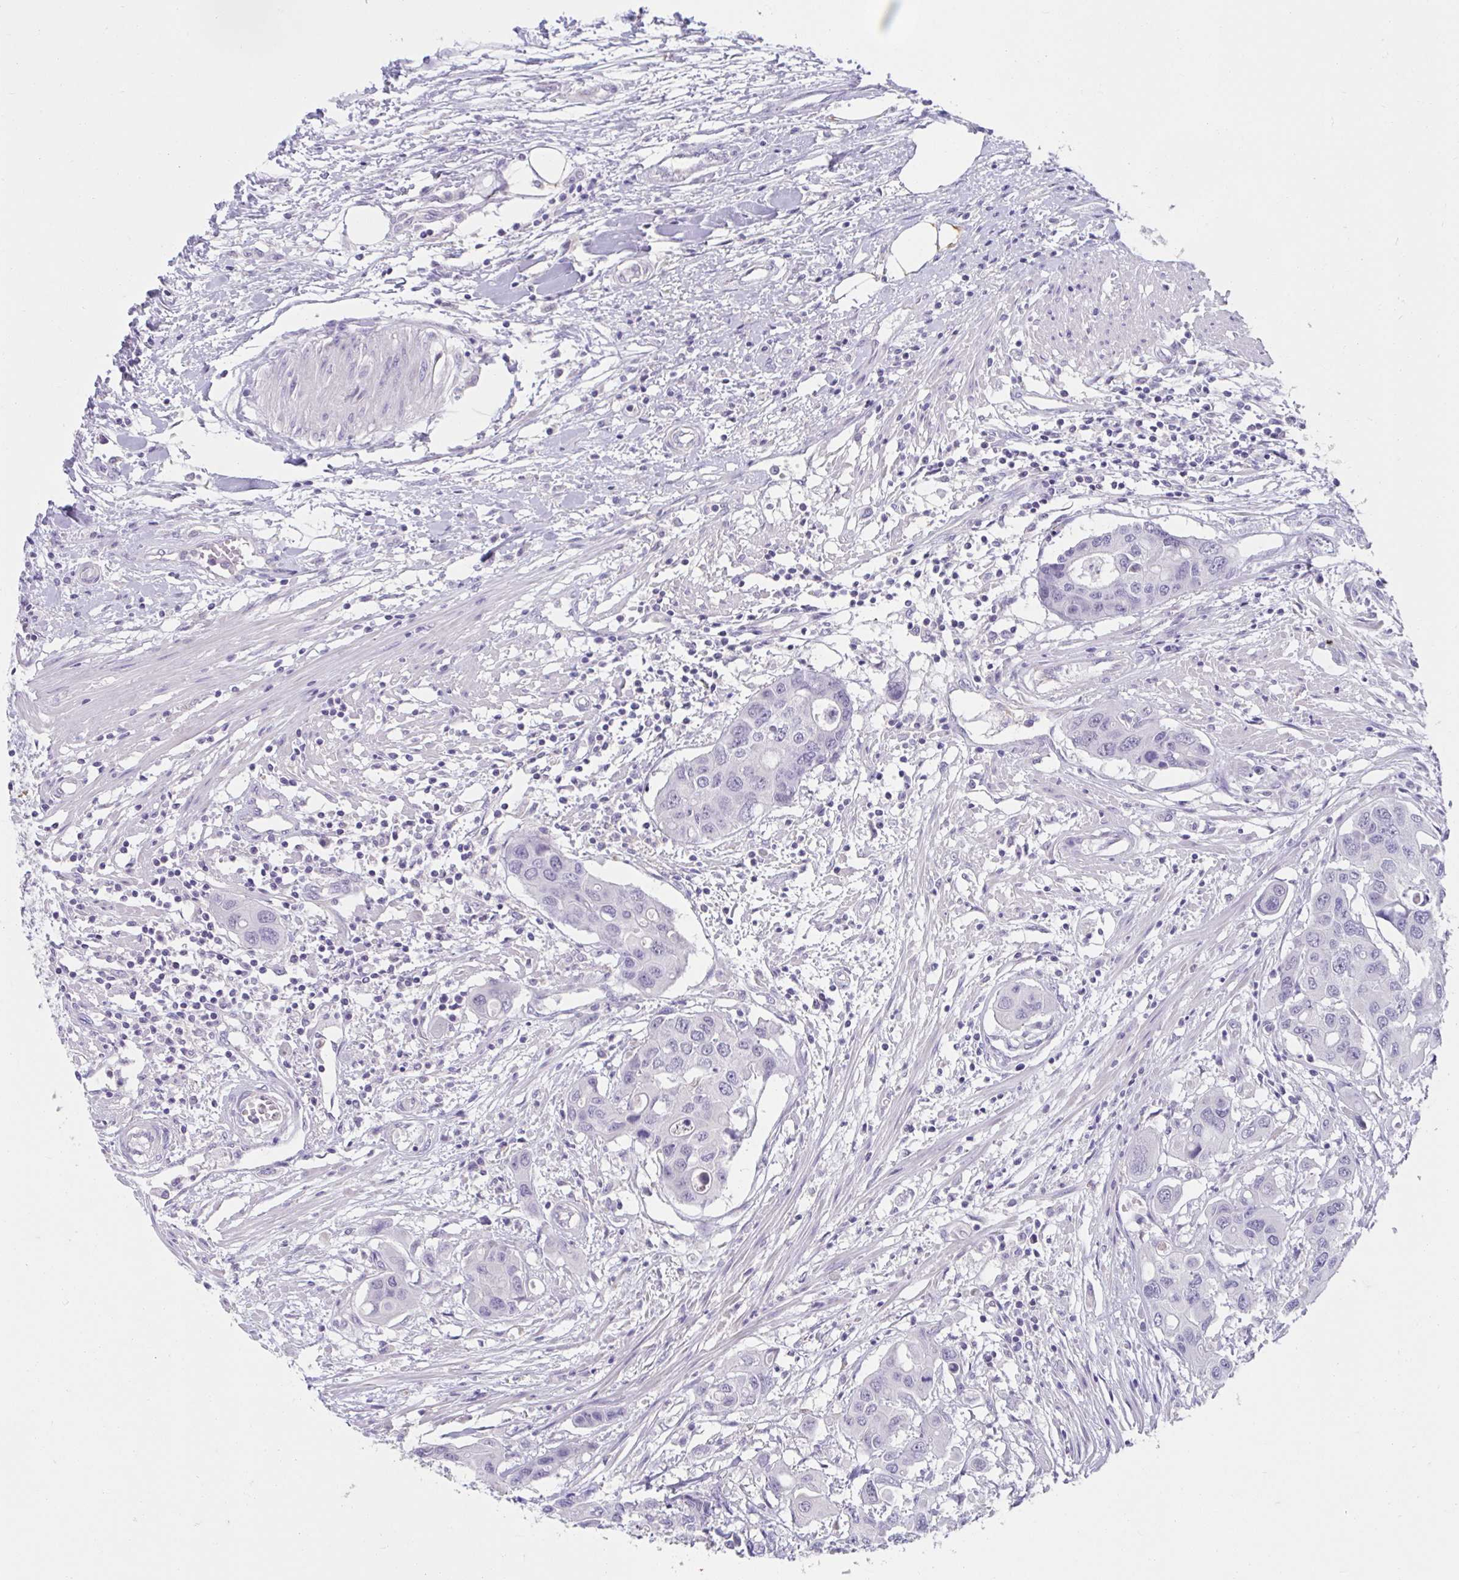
{"staining": {"intensity": "negative", "quantity": "none", "location": "none"}, "tissue": "colorectal cancer", "cell_type": "Tumor cells", "image_type": "cancer", "snomed": [{"axis": "morphology", "description": "Adenocarcinoma, NOS"}, {"axis": "topography", "description": "Colon"}], "caption": "A photomicrograph of adenocarcinoma (colorectal) stained for a protein reveals no brown staining in tumor cells. The staining is performed using DAB brown chromogen with nuclei counter-stained in using hematoxylin.", "gene": "CXCR1", "patient": {"sex": "male", "age": 77}}